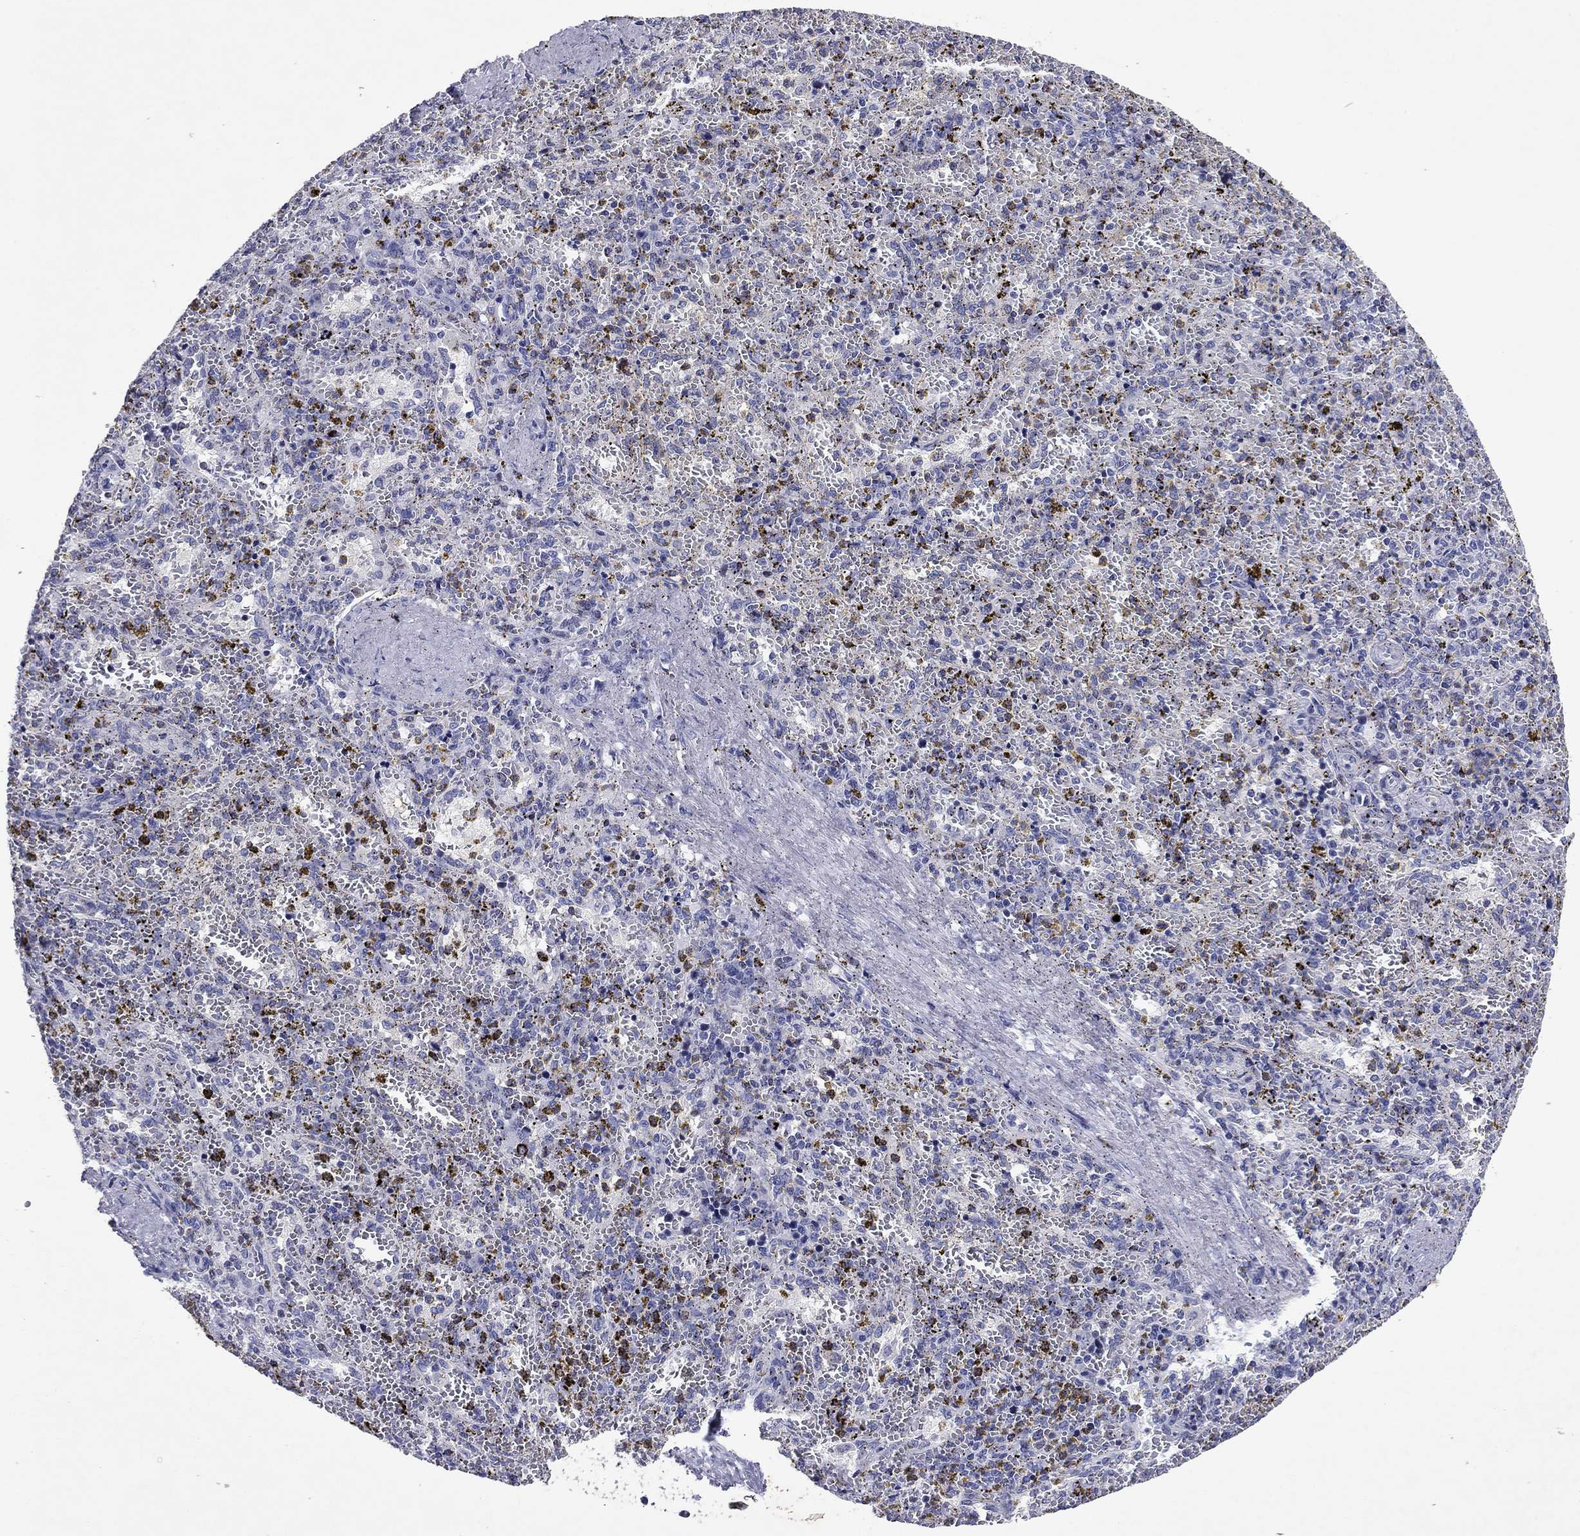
{"staining": {"intensity": "moderate", "quantity": "<25%", "location": "cytoplasmic/membranous"}, "tissue": "spleen", "cell_type": "Cells in red pulp", "image_type": "normal", "snomed": [{"axis": "morphology", "description": "Normal tissue, NOS"}, {"axis": "topography", "description": "Spleen"}], "caption": "DAB (3,3'-diaminobenzidine) immunohistochemical staining of benign human spleen shows moderate cytoplasmic/membranous protein expression in about <25% of cells in red pulp. Ihc stains the protein of interest in brown and the nuclei are stained blue.", "gene": "GZMK", "patient": {"sex": "female", "age": 50}}